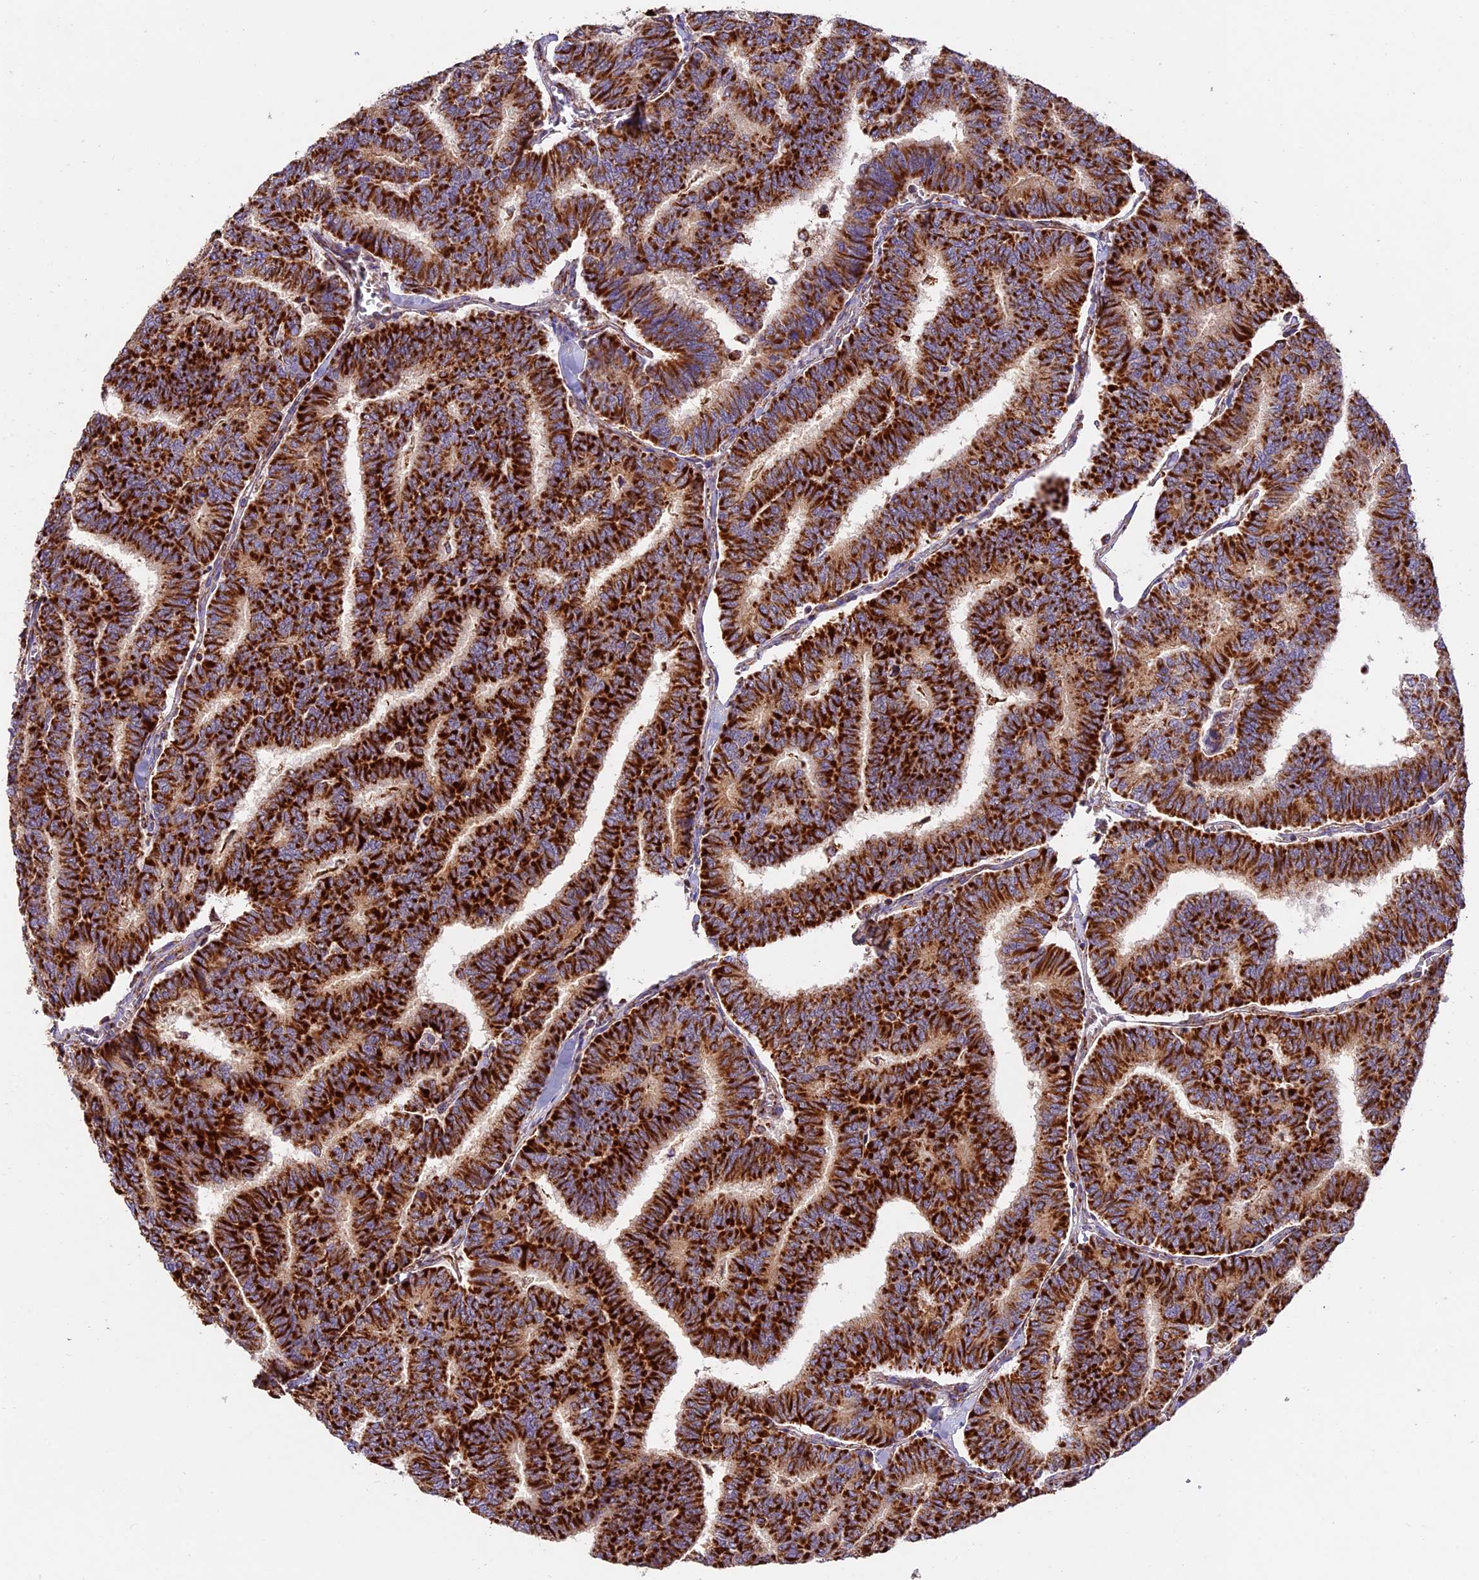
{"staining": {"intensity": "strong", "quantity": ">75%", "location": "cytoplasmic/membranous"}, "tissue": "thyroid cancer", "cell_type": "Tumor cells", "image_type": "cancer", "snomed": [{"axis": "morphology", "description": "Papillary adenocarcinoma, NOS"}, {"axis": "topography", "description": "Thyroid gland"}], "caption": "A photomicrograph of papillary adenocarcinoma (thyroid) stained for a protein shows strong cytoplasmic/membranous brown staining in tumor cells.", "gene": "NDUFA8", "patient": {"sex": "female", "age": 35}}